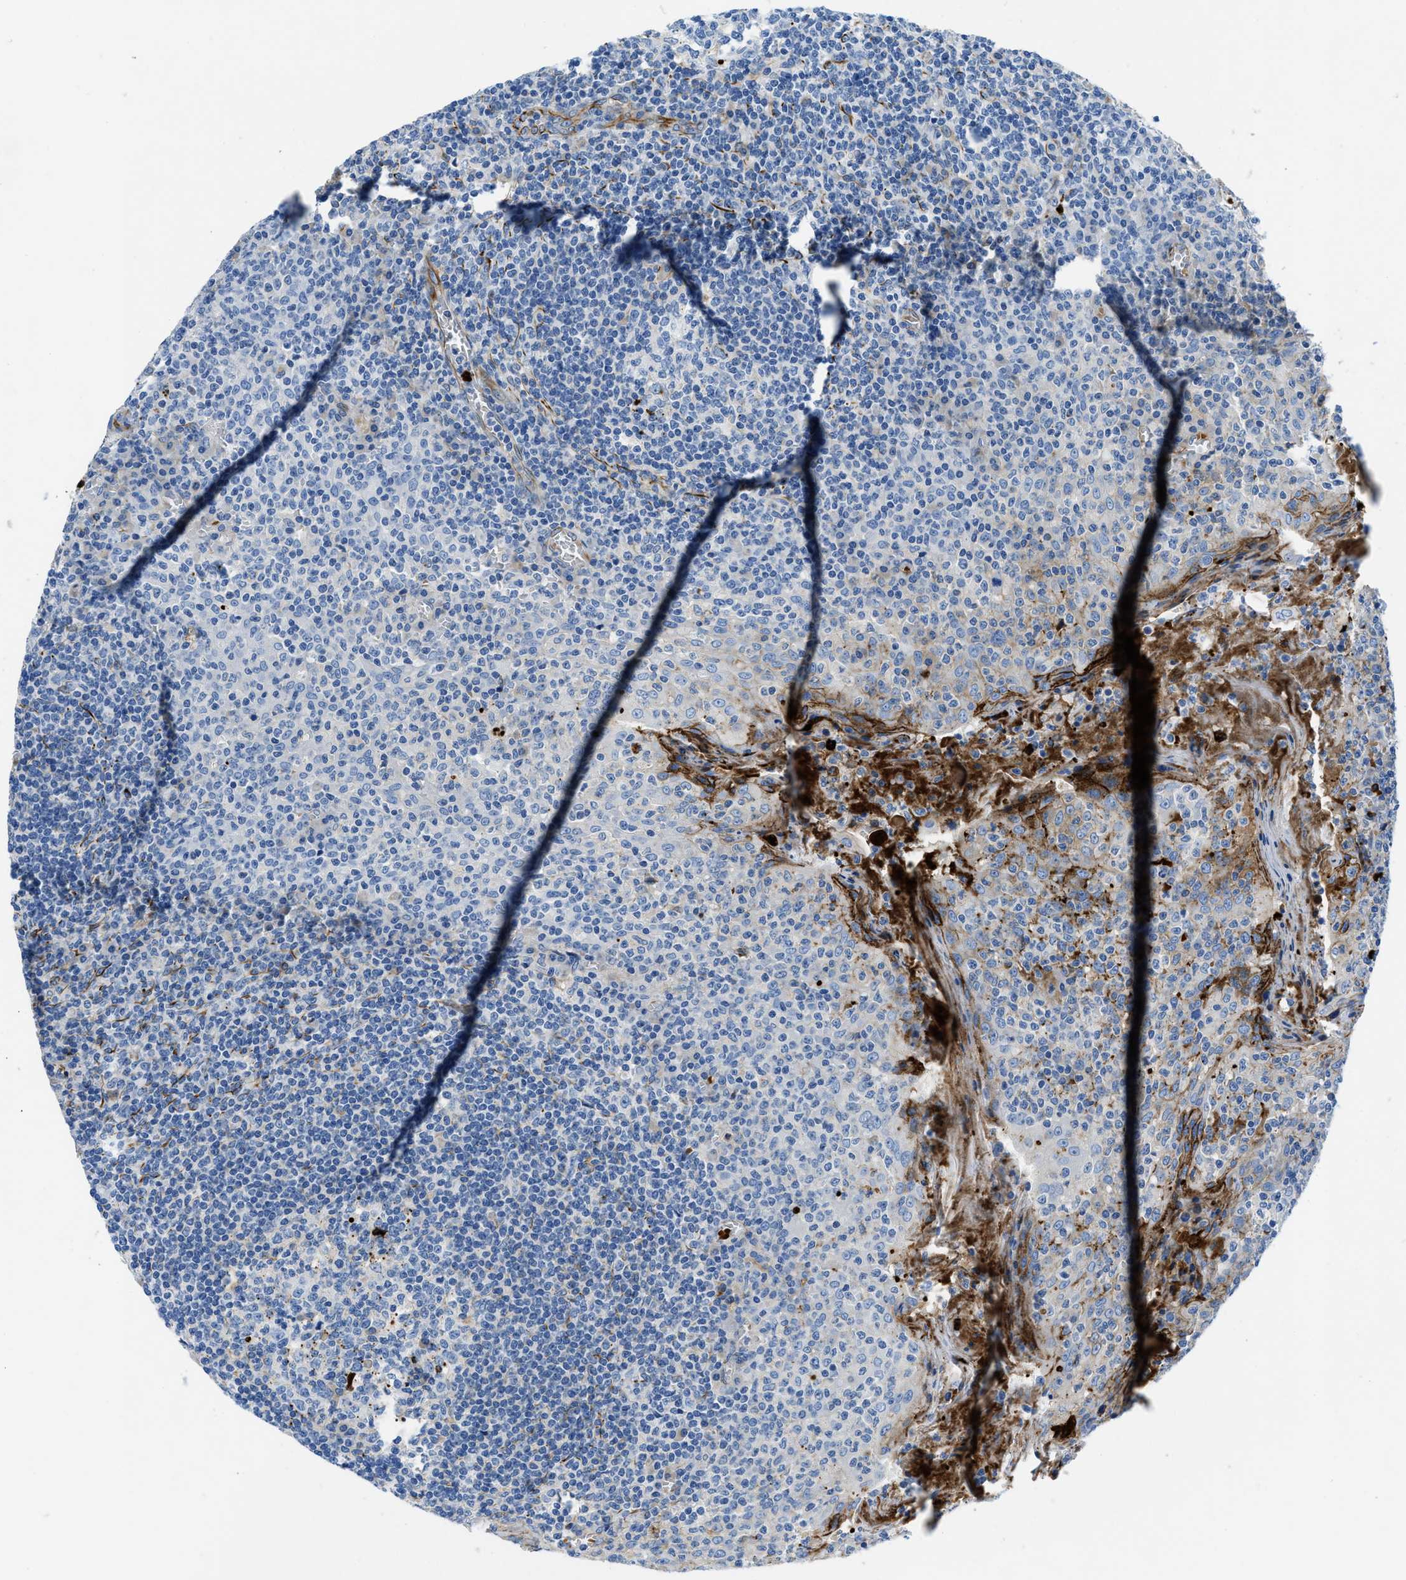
{"staining": {"intensity": "negative", "quantity": "none", "location": "none"}, "tissue": "tonsil", "cell_type": "Germinal center cells", "image_type": "normal", "snomed": [{"axis": "morphology", "description": "Normal tissue, NOS"}, {"axis": "topography", "description": "Tonsil"}], "caption": "Immunohistochemistry (IHC) histopathology image of benign tonsil: tonsil stained with DAB demonstrates no significant protein expression in germinal center cells.", "gene": "XCR1", "patient": {"sex": "female", "age": 19}}